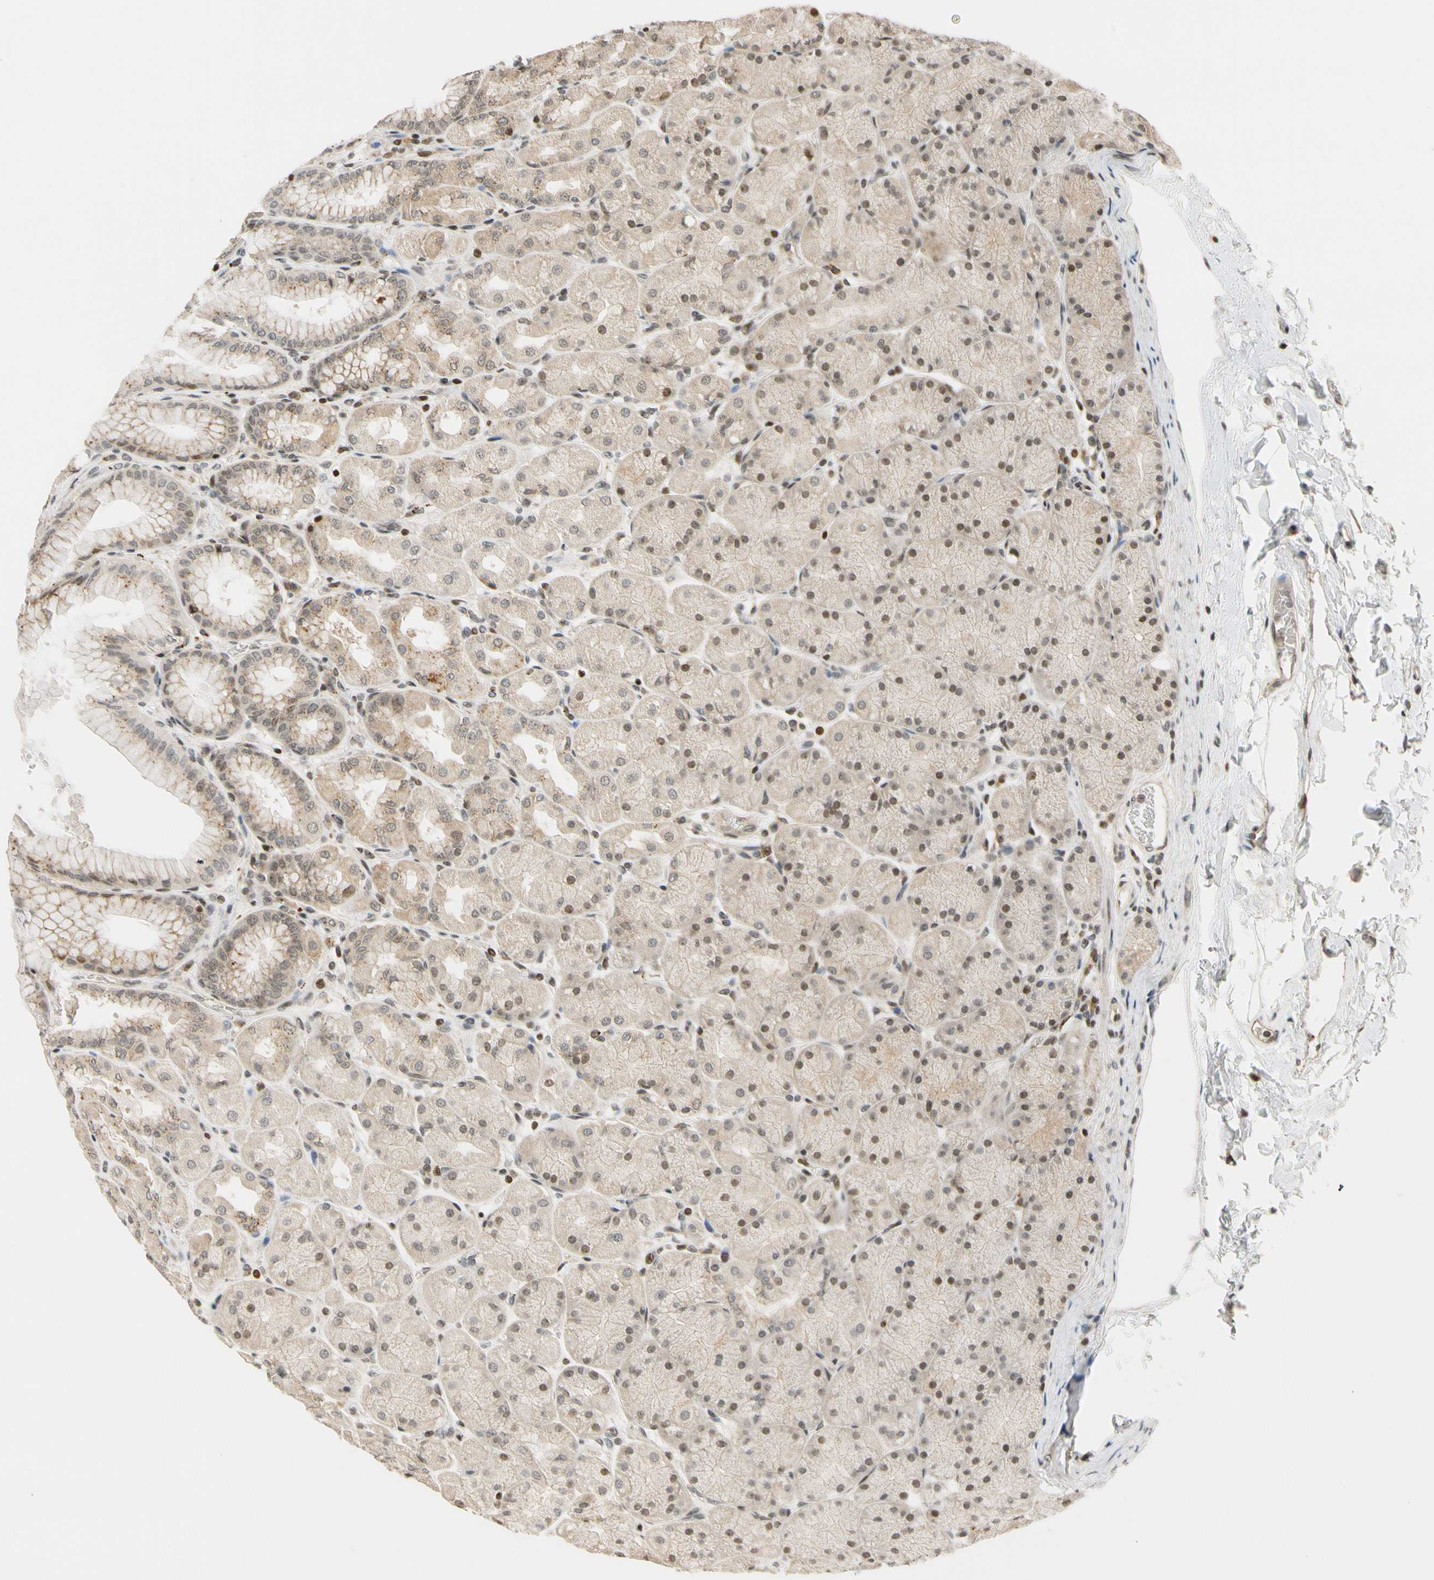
{"staining": {"intensity": "moderate", "quantity": "25%-75%", "location": "cytoplasmic/membranous,nuclear"}, "tissue": "stomach", "cell_type": "Glandular cells", "image_type": "normal", "snomed": [{"axis": "morphology", "description": "Normal tissue, NOS"}, {"axis": "topography", "description": "Stomach, upper"}], "caption": "An image showing moderate cytoplasmic/membranous,nuclear expression in approximately 25%-75% of glandular cells in benign stomach, as visualized by brown immunohistochemical staining.", "gene": "CDK7", "patient": {"sex": "female", "age": 56}}